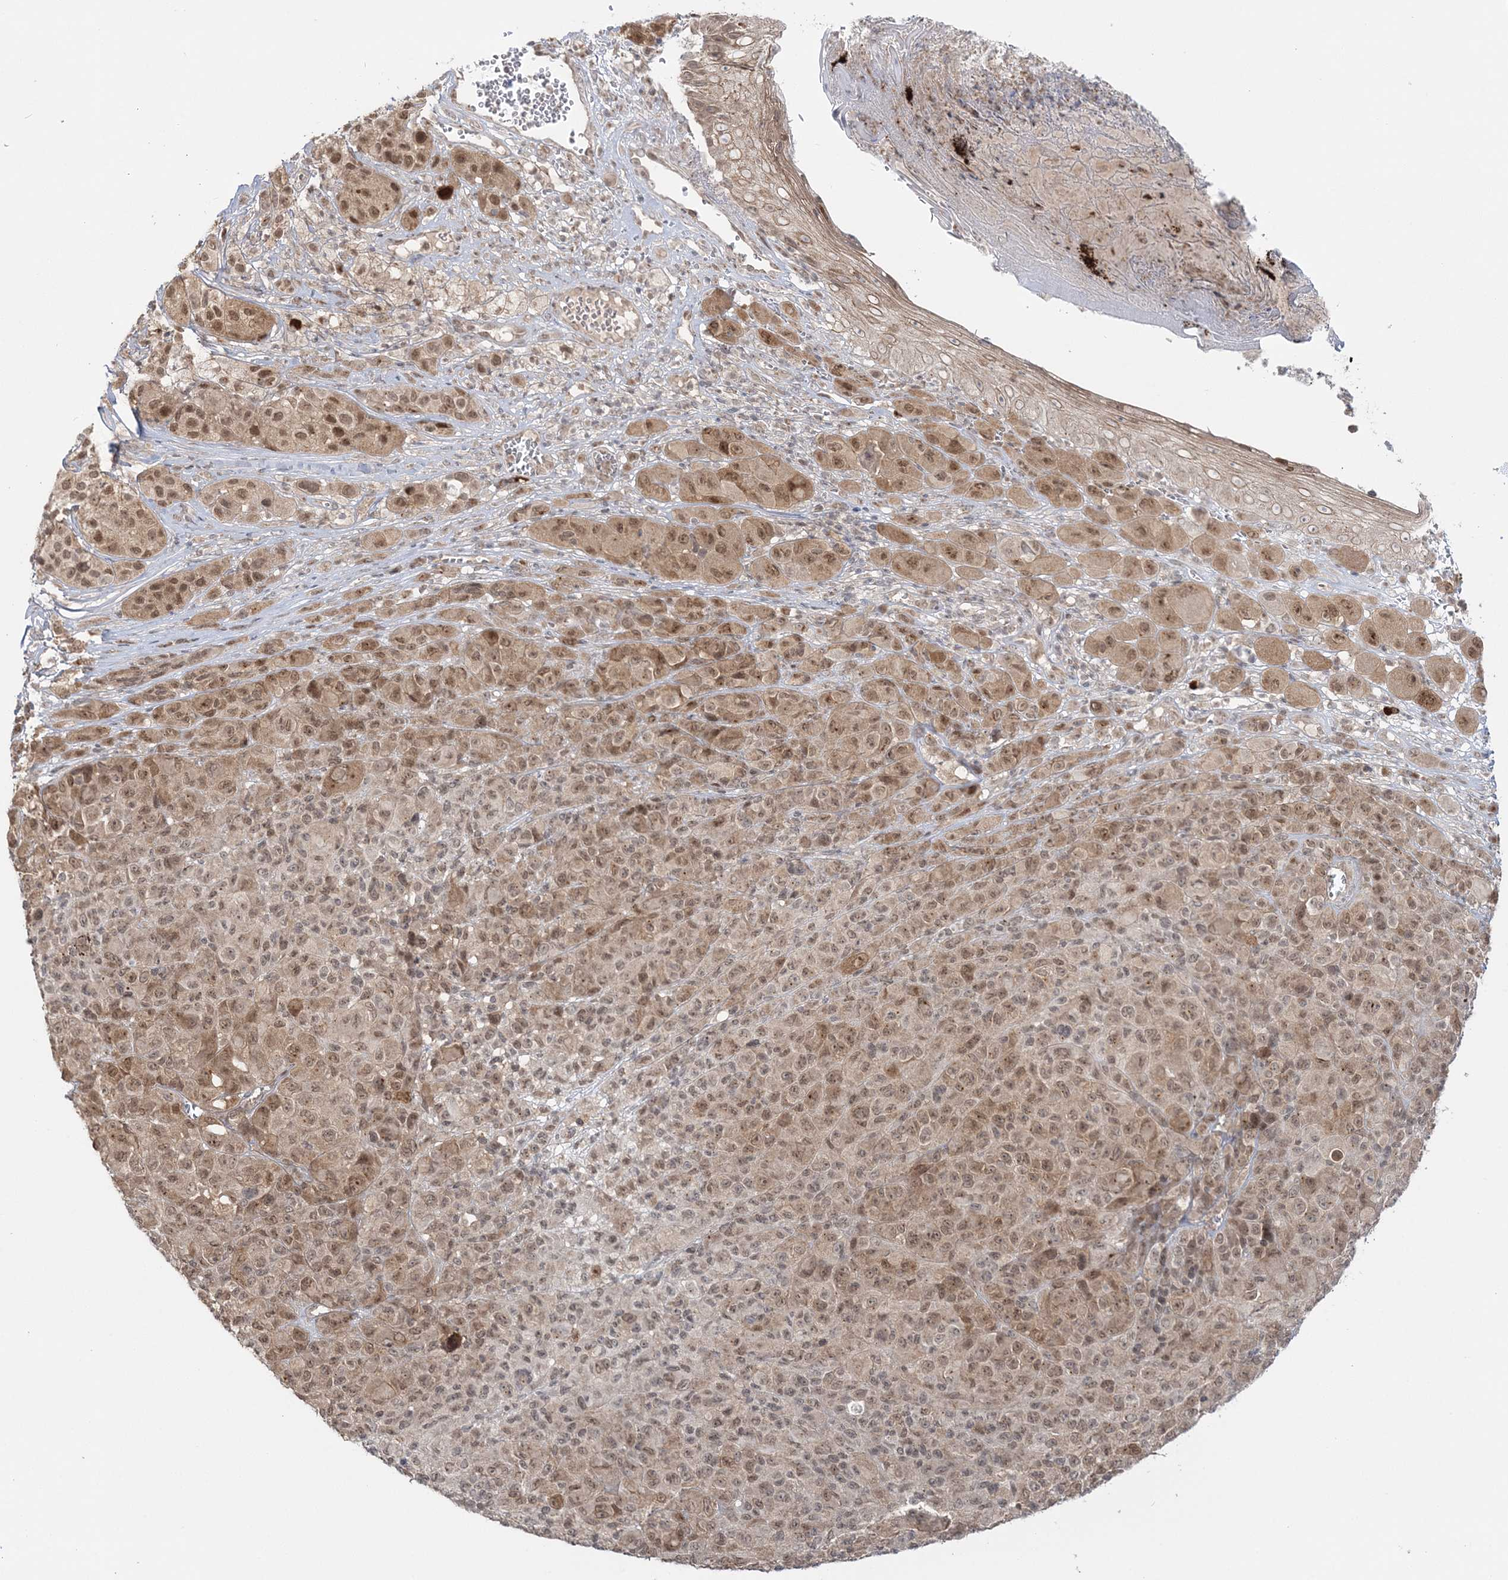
{"staining": {"intensity": "moderate", "quantity": ">75%", "location": "cytoplasmic/membranous,nuclear"}, "tissue": "melanoma", "cell_type": "Tumor cells", "image_type": "cancer", "snomed": [{"axis": "morphology", "description": "Malignant melanoma, NOS"}, {"axis": "topography", "description": "Skin of trunk"}], "caption": "A micrograph of human malignant melanoma stained for a protein demonstrates moderate cytoplasmic/membranous and nuclear brown staining in tumor cells.", "gene": "ZFAND6", "patient": {"sex": "male", "age": 71}}